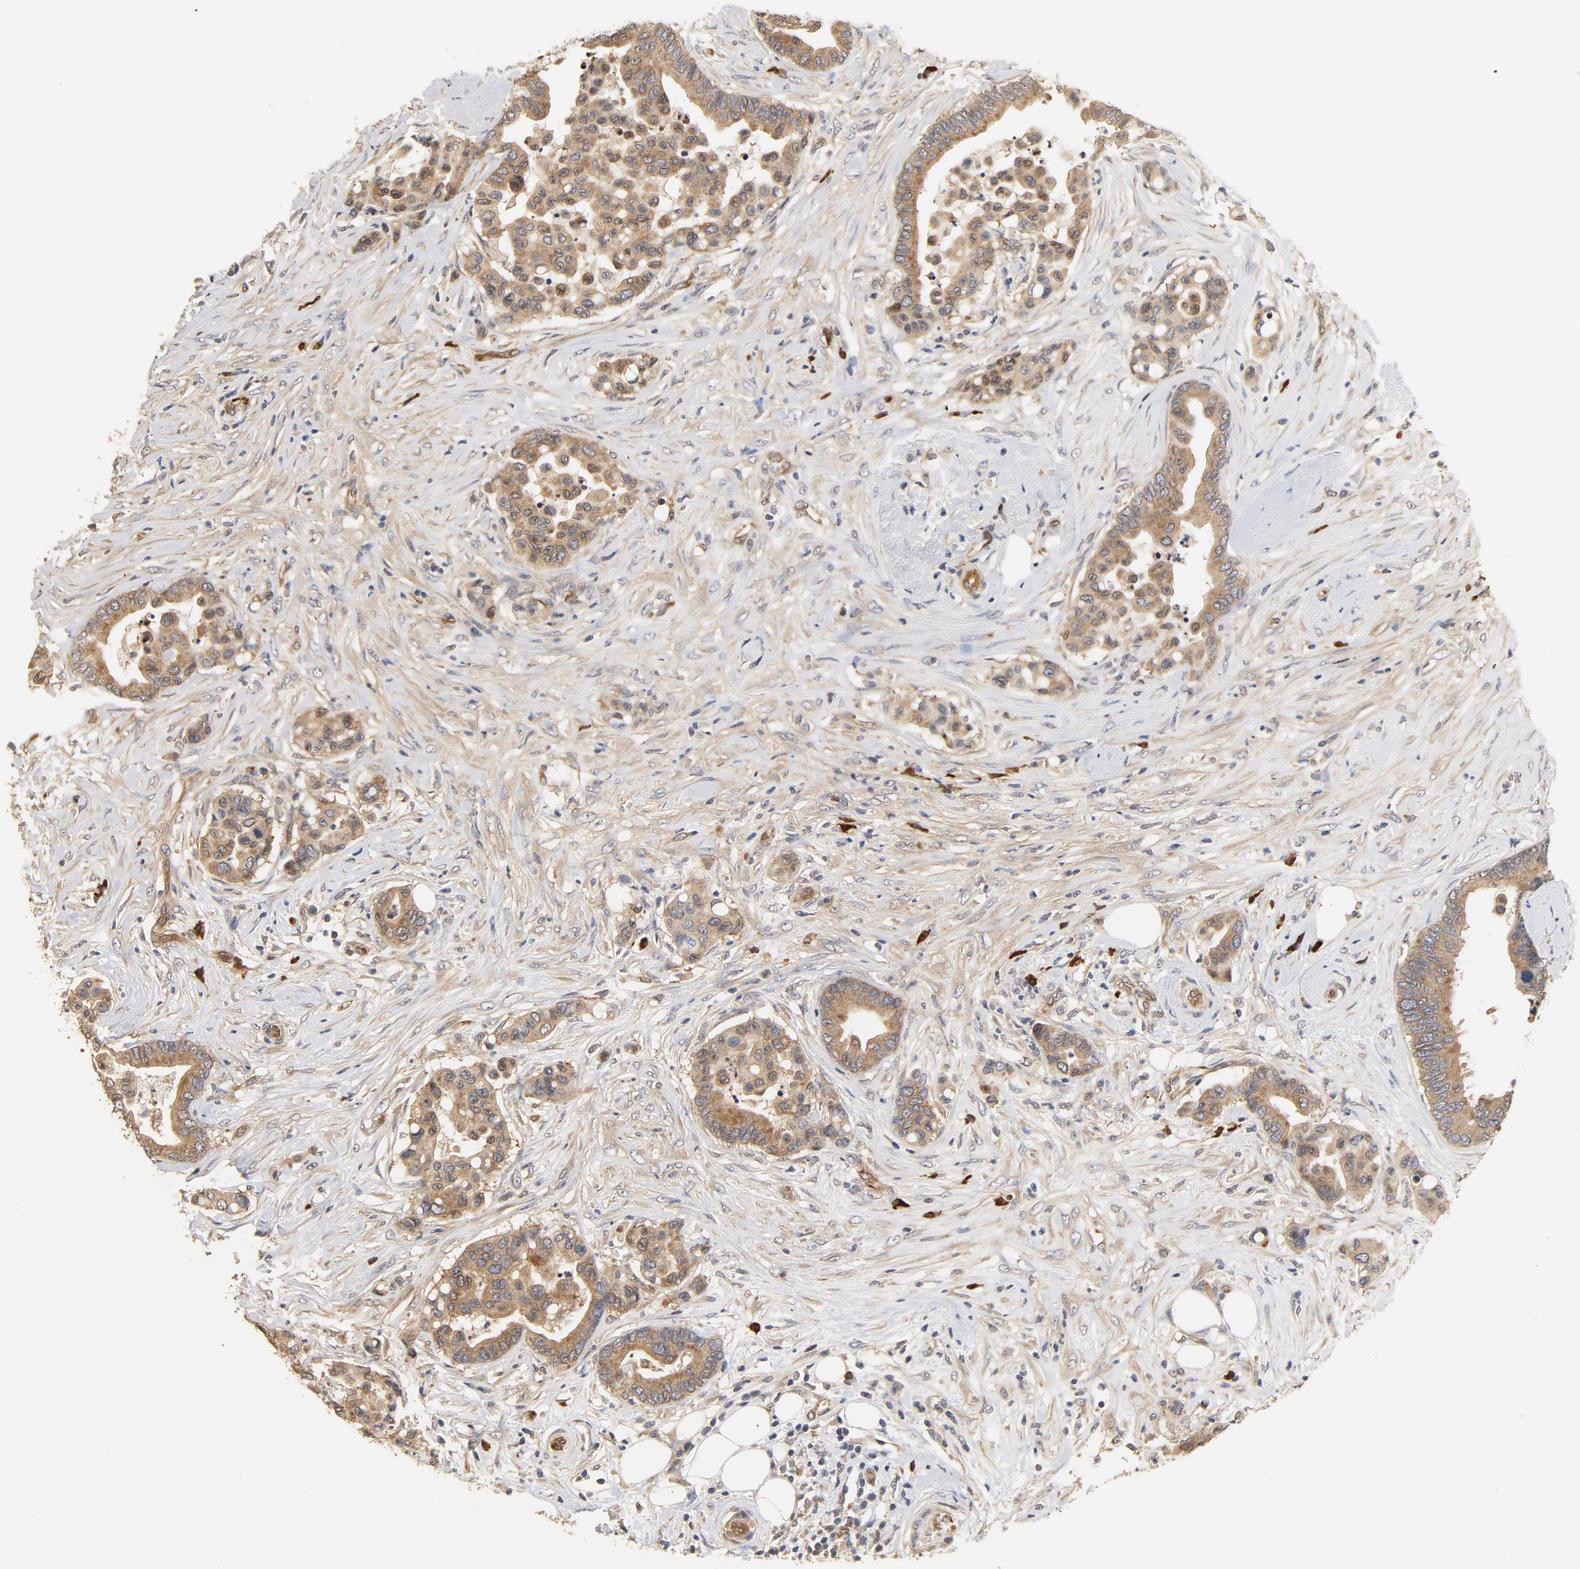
{"staining": {"intensity": "moderate", "quantity": ">75%", "location": "cytoplasmic/membranous"}, "tissue": "colorectal cancer", "cell_type": "Tumor cells", "image_type": "cancer", "snomed": [{"axis": "morphology", "description": "Adenocarcinoma, NOS"}, {"axis": "topography", "description": "Colon"}], "caption": "DAB (3,3'-diaminobenzidine) immunohistochemical staining of adenocarcinoma (colorectal) exhibits moderate cytoplasmic/membranous protein expression in approximately >75% of tumor cells.", "gene": "UBE2J1", "patient": {"sex": "male", "age": 82}}